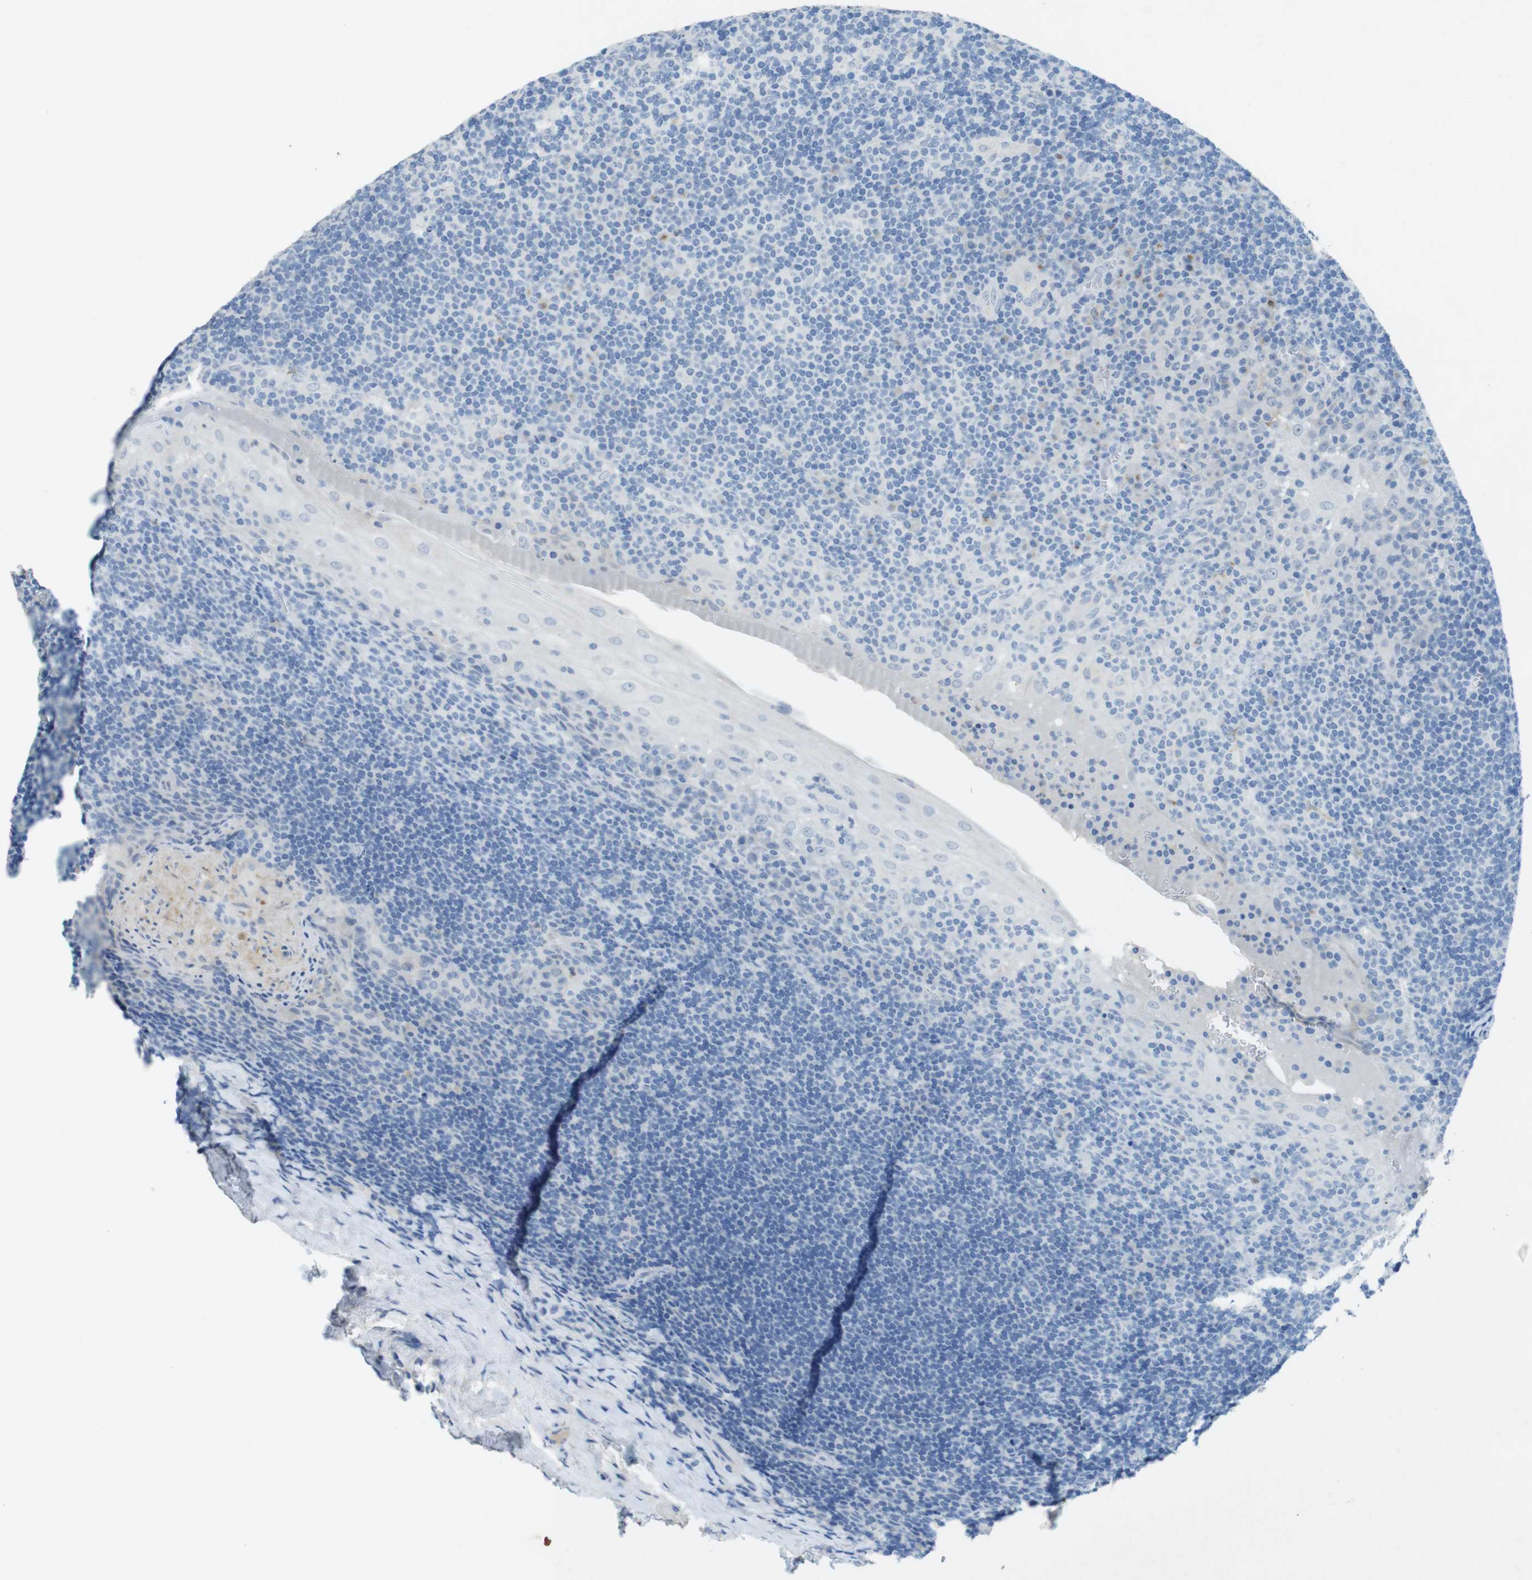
{"staining": {"intensity": "negative", "quantity": "none", "location": "none"}, "tissue": "tonsil", "cell_type": "Non-germinal center cells", "image_type": "normal", "snomed": [{"axis": "morphology", "description": "Normal tissue, NOS"}, {"axis": "topography", "description": "Tonsil"}], "caption": "The micrograph shows no staining of non-germinal center cells in normal tonsil. (Immunohistochemistry (ihc), brightfield microscopy, high magnification).", "gene": "CD320", "patient": {"sex": "male", "age": 37}}